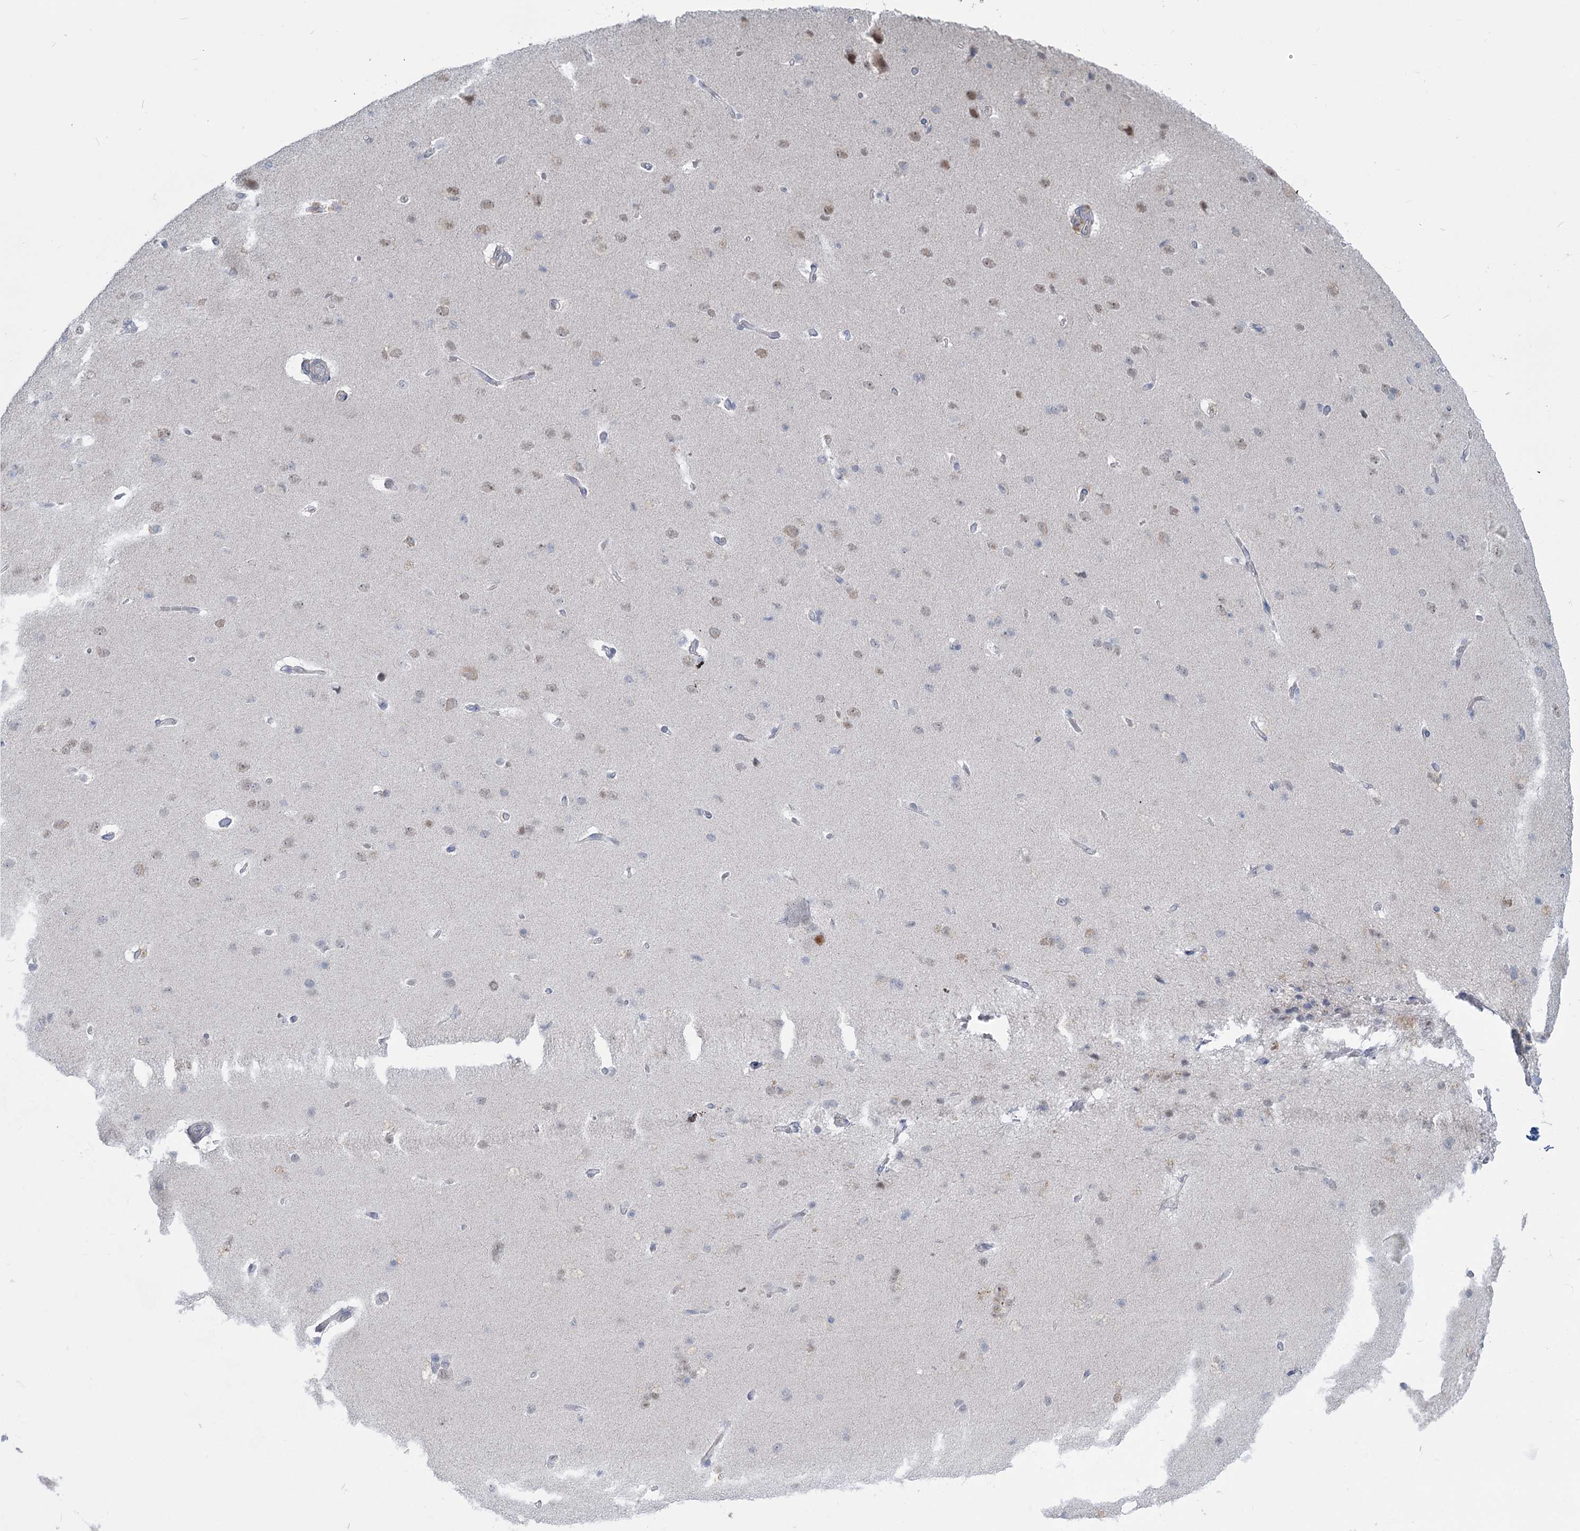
{"staining": {"intensity": "negative", "quantity": "none", "location": "none"}, "tissue": "cerebral cortex", "cell_type": "Endothelial cells", "image_type": "normal", "snomed": [{"axis": "morphology", "description": "Normal tissue, NOS"}, {"axis": "topography", "description": "Cerebral cortex"}], "caption": "A photomicrograph of cerebral cortex stained for a protein displays no brown staining in endothelial cells. (DAB immunohistochemistry visualized using brightfield microscopy, high magnification).", "gene": "MTG1", "patient": {"sex": "male", "age": 62}}